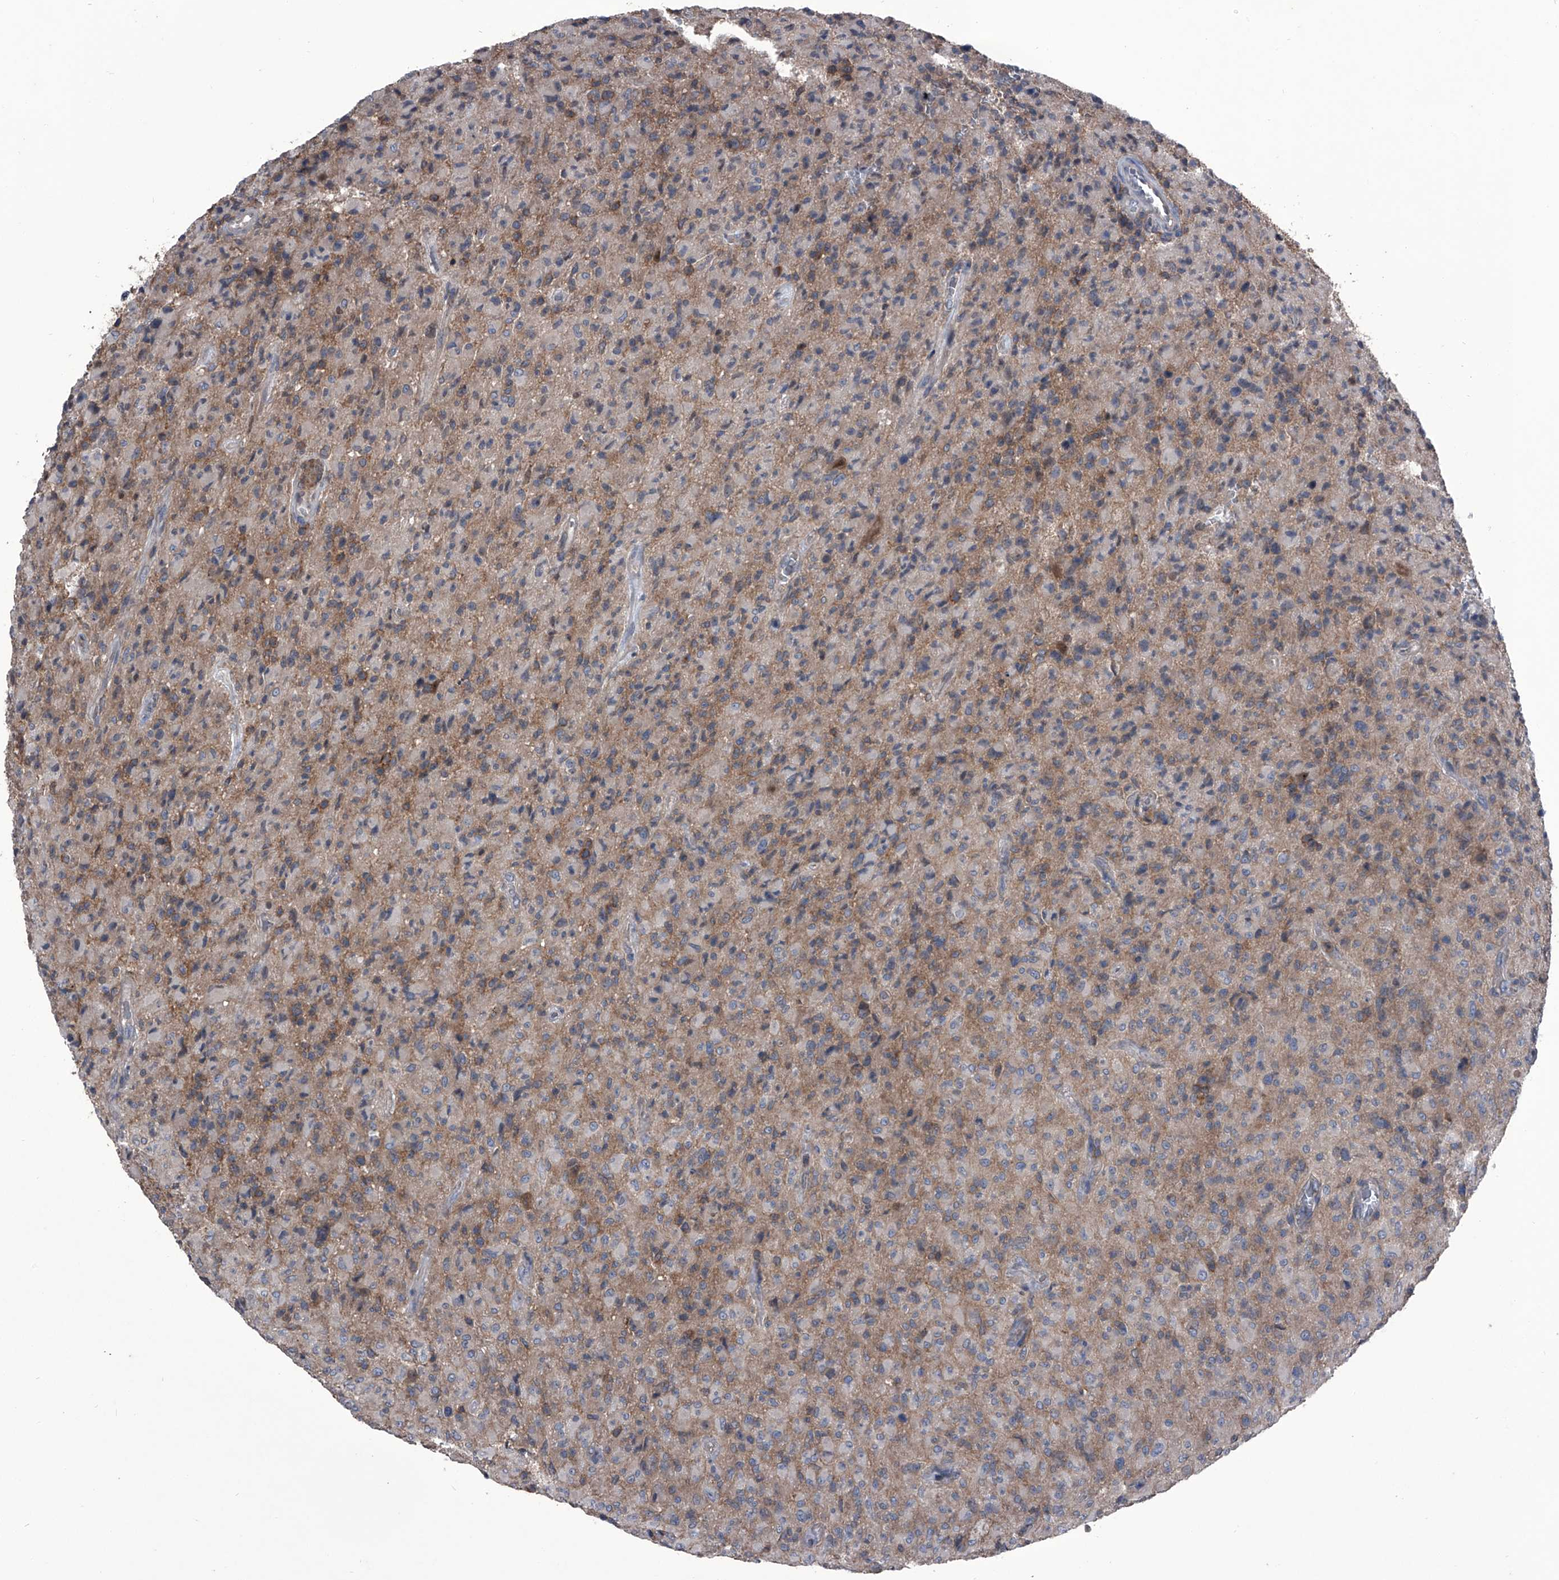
{"staining": {"intensity": "negative", "quantity": "none", "location": "none"}, "tissue": "glioma", "cell_type": "Tumor cells", "image_type": "cancer", "snomed": [{"axis": "morphology", "description": "Glioma, malignant, High grade"}, {"axis": "topography", "description": "Brain"}], "caption": "Protein analysis of malignant glioma (high-grade) reveals no significant staining in tumor cells. The staining is performed using DAB (3,3'-diaminobenzidine) brown chromogen with nuclei counter-stained in using hematoxylin.", "gene": "PIP5K1A", "patient": {"sex": "female", "age": 57}}